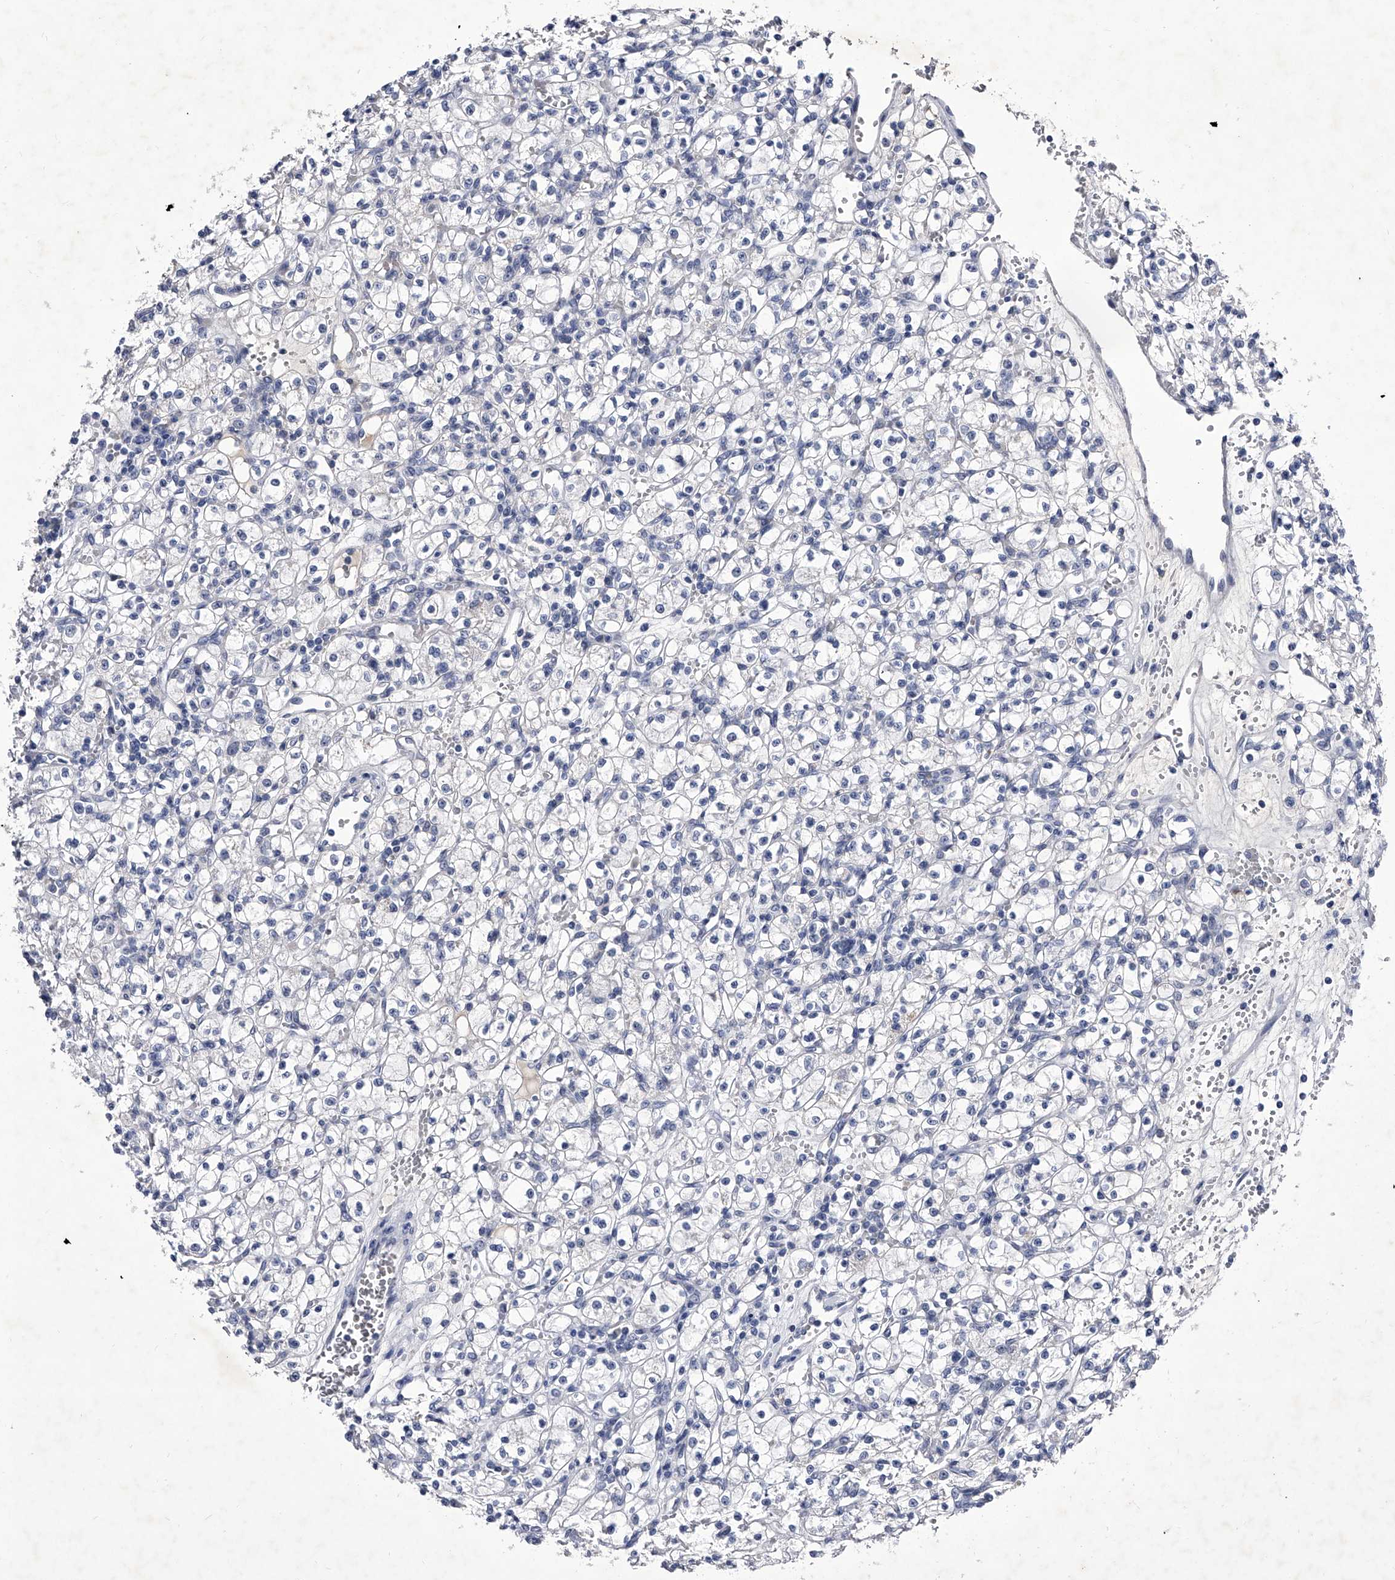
{"staining": {"intensity": "negative", "quantity": "none", "location": "none"}, "tissue": "renal cancer", "cell_type": "Tumor cells", "image_type": "cancer", "snomed": [{"axis": "morphology", "description": "Adenocarcinoma, NOS"}, {"axis": "topography", "description": "Kidney"}], "caption": "This micrograph is of renal cancer (adenocarcinoma) stained with immunohistochemistry to label a protein in brown with the nuclei are counter-stained blue. There is no positivity in tumor cells. Brightfield microscopy of immunohistochemistry stained with DAB (3,3'-diaminobenzidine) (brown) and hematoxylin (blue), captured at high magnification.", "gene": "CRISP2", "patient": {"sex": "female", "age": 59}}